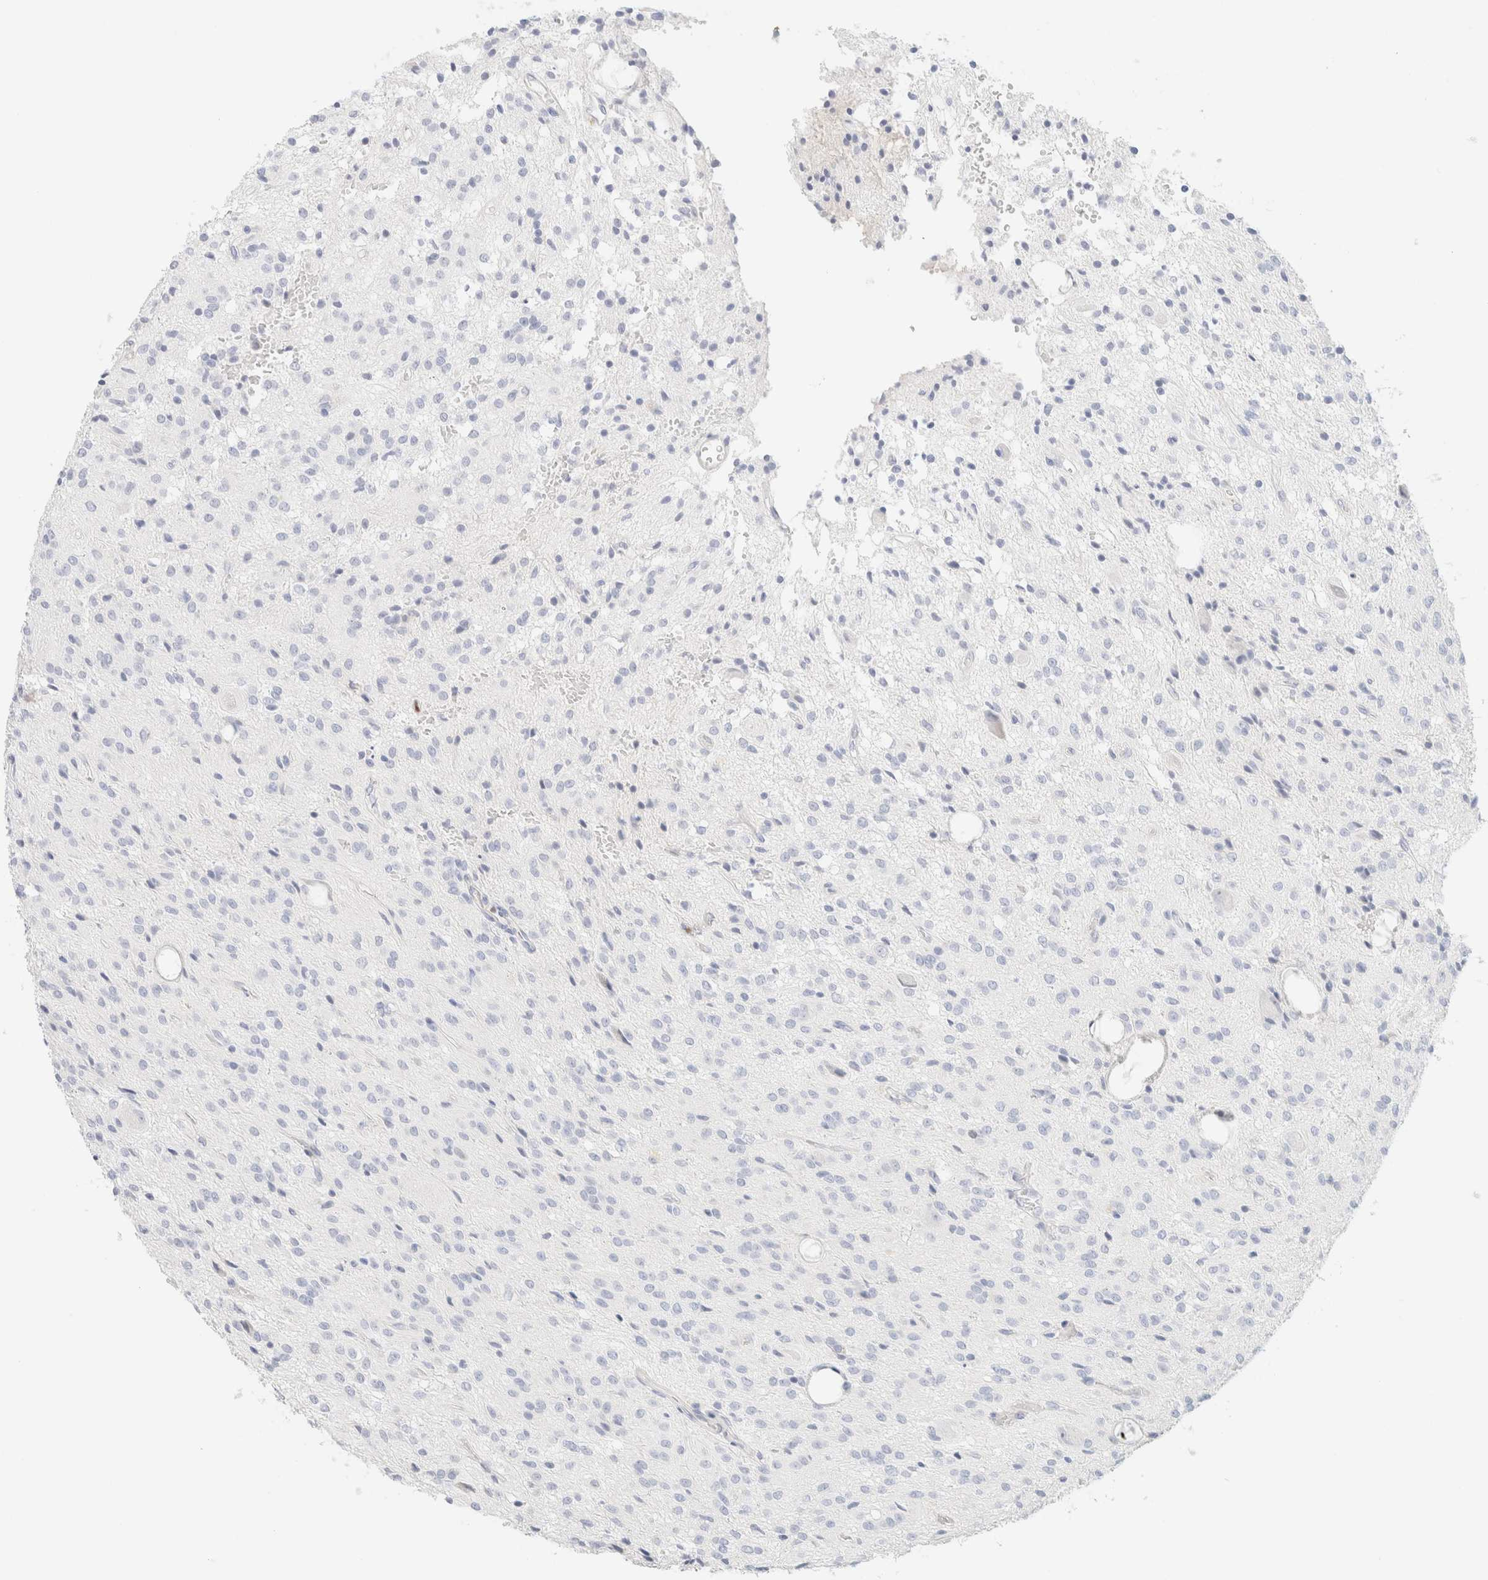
{"staining": {"intensity": "negative", "quantity": "none", "location": "none"}, "tissue": "glioma", "cell_type": "Tumor cells", "image_type": "cancer", "snomed": [{"axis": "morphology", "description": "Glioma, malignant, High grade"}, {"axis": "topography", "description": "Brain"}], "caption": "DAB (3,3'-diaminobenzidine) immunohistochemical staining of human glioma shows no significant expression in tumor cells. Brightfield microscopy of immunohistochemistry (IHC) stained with DAB (brown) and hematoxylin (blue), captured at high magnification.", "gene": "IKZF3", "patient": {"sex": "female", "age": 59}}